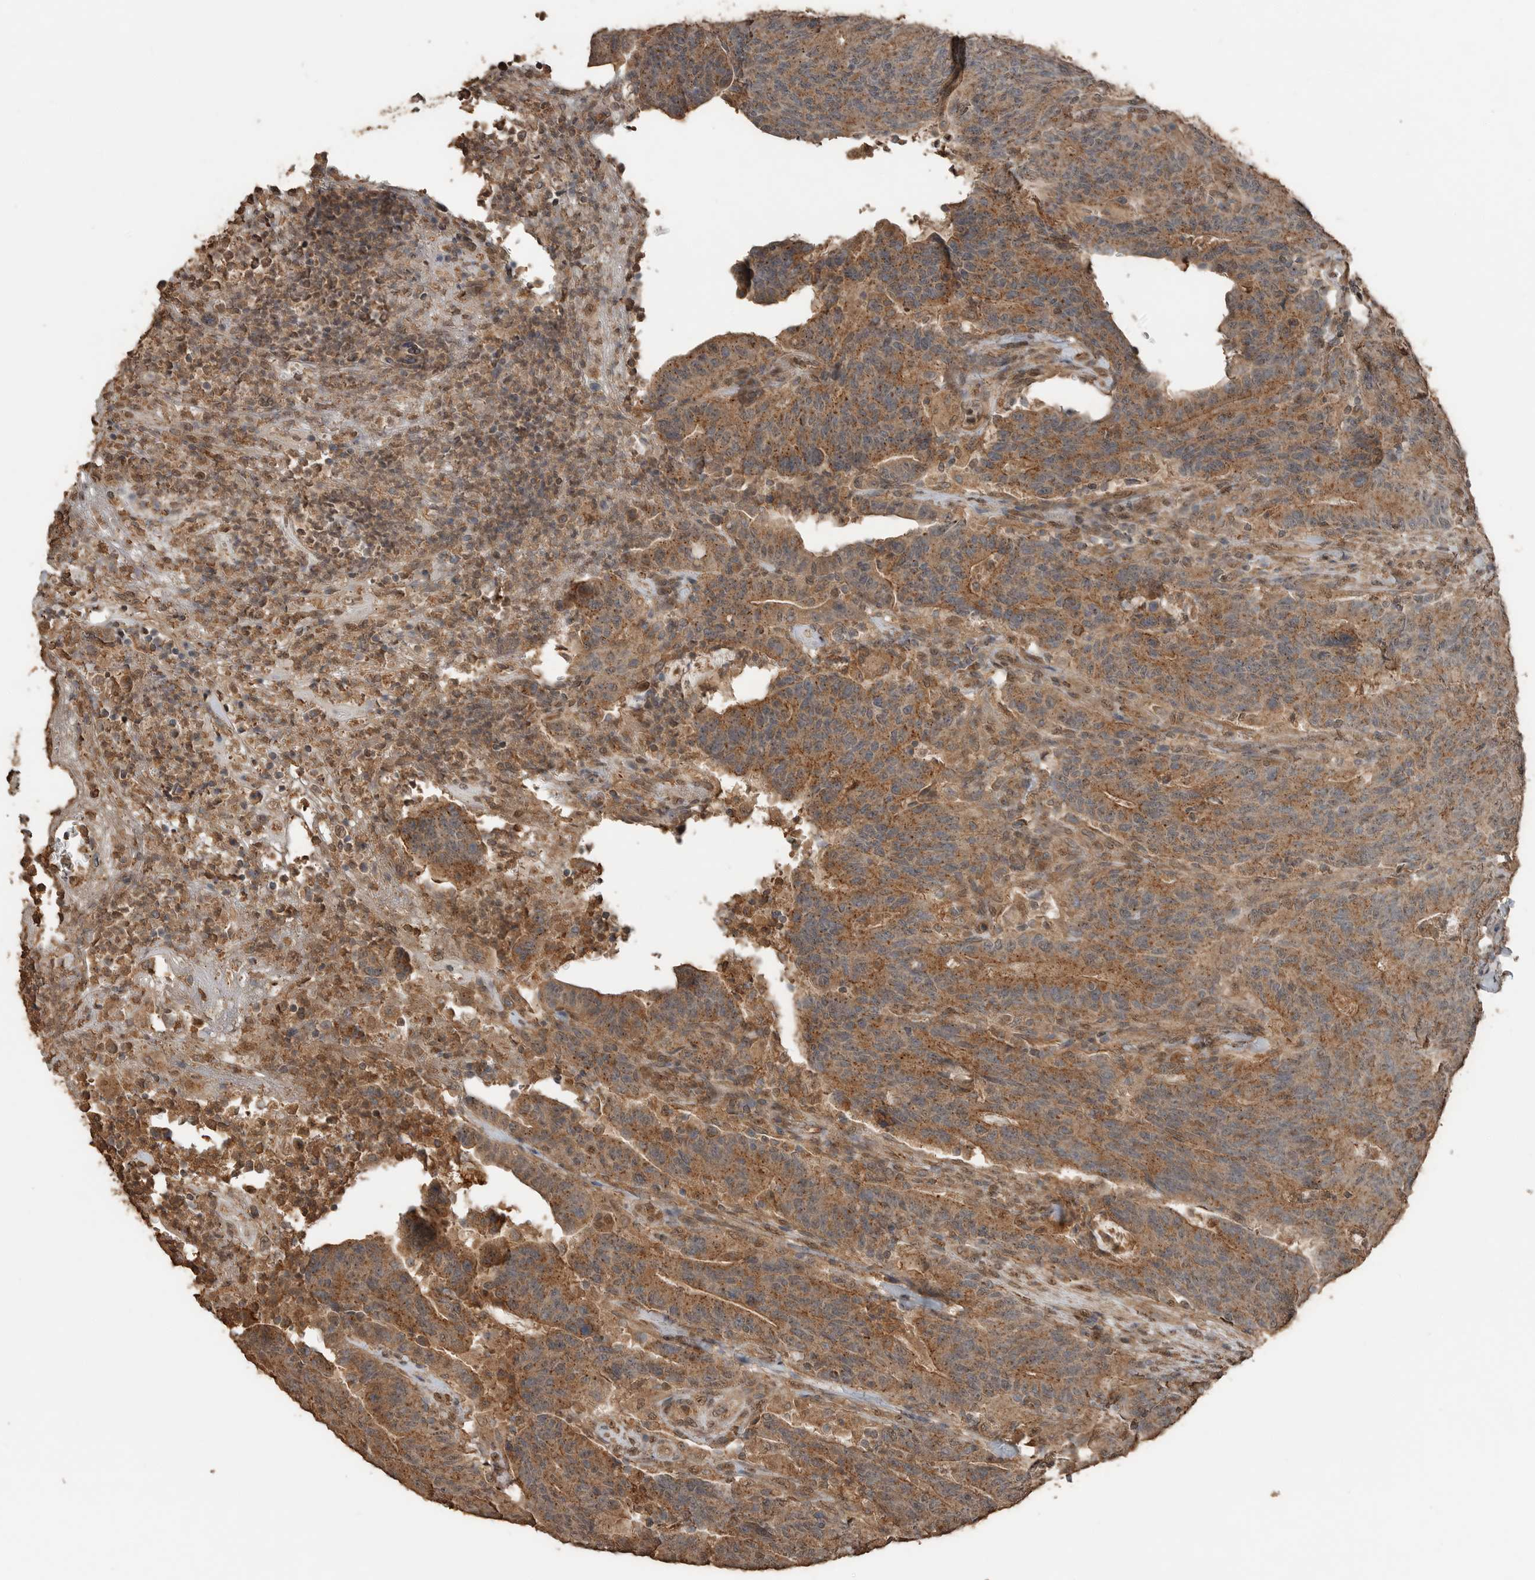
{"staining": {"intensity": "moderate", "quantity": ">75%", "location": "cytoplasmic/membranous"}, "tissue": "colorectal cancer", "cell_type": "Tumor cells", "image_type": "cancer", "snomed": [{"axis": "morphology", "description": "Normal tissue, NOS"}, {"axis": "morphology", "description": "Adenocarcinoma, NOS"}, {"axis": "topography", "description": "Colon"}], "caption": "Tumor cells exhibit medium levels of moderate cytoplasmic/membranous staining in about >75% of cells in human adenocarcinoma (colorectal).", "gene": "BLZF1", "patient": {"sex": "female", "age": 75}}